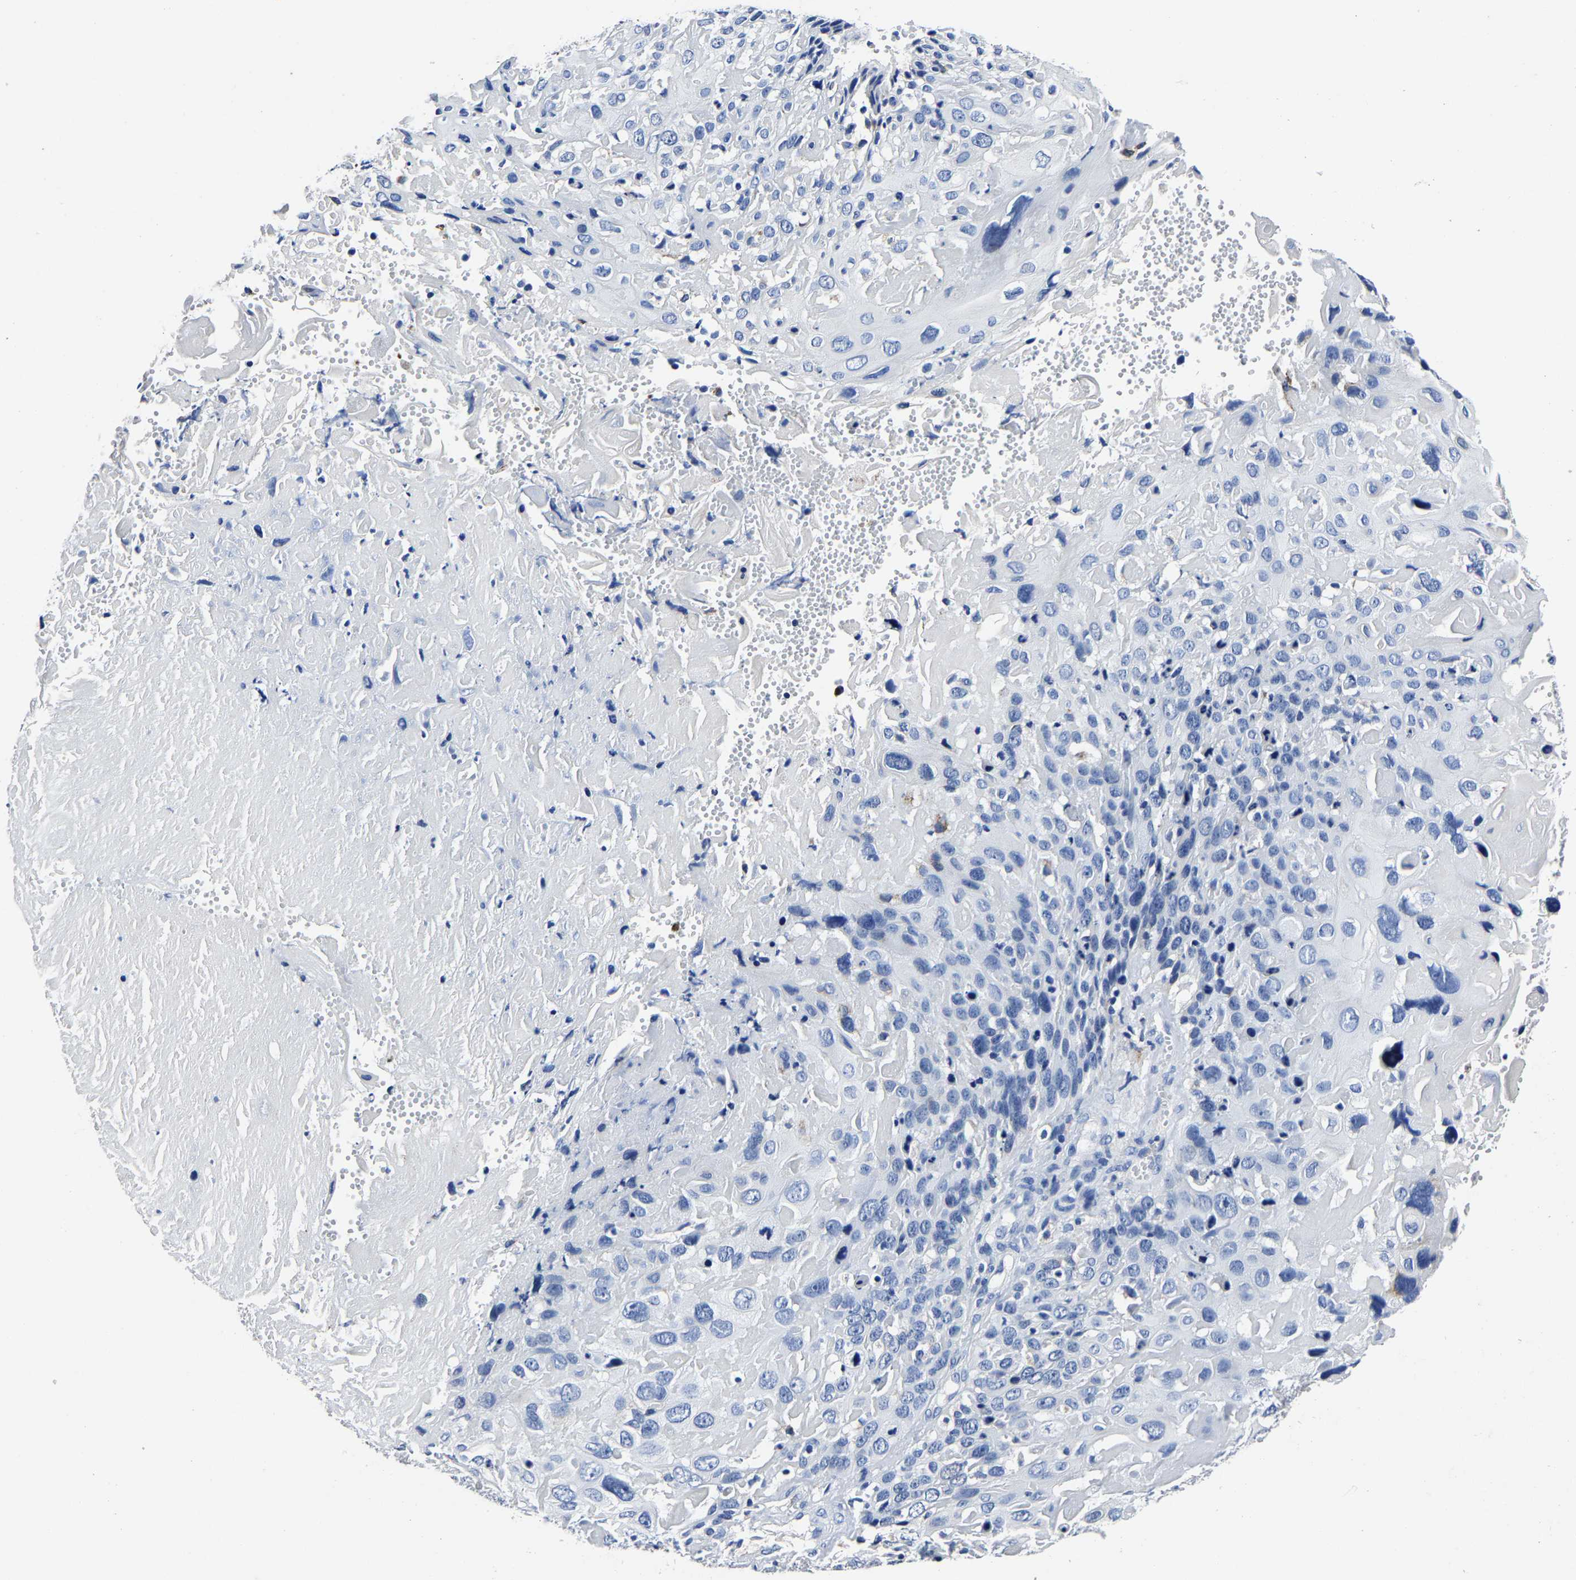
{"staining": {"intensity": "negative", "quantity": "none", "location": "none"}, "tissue": "cervical cancer", "cell_type": "Tumor cells", "image_type": "cancer", "snomed": [{"axis": "morphology", "description": "Squamous cell carcinoma, NOS"}, {"axis": "topography", "description": "Cervix"}], "caption": "This is an IHC photomicrograph of human cervical cancer. There is no staining in tumor cells.", "gene": "PSPH", "patient": {"sex": "female", "age": 74}}